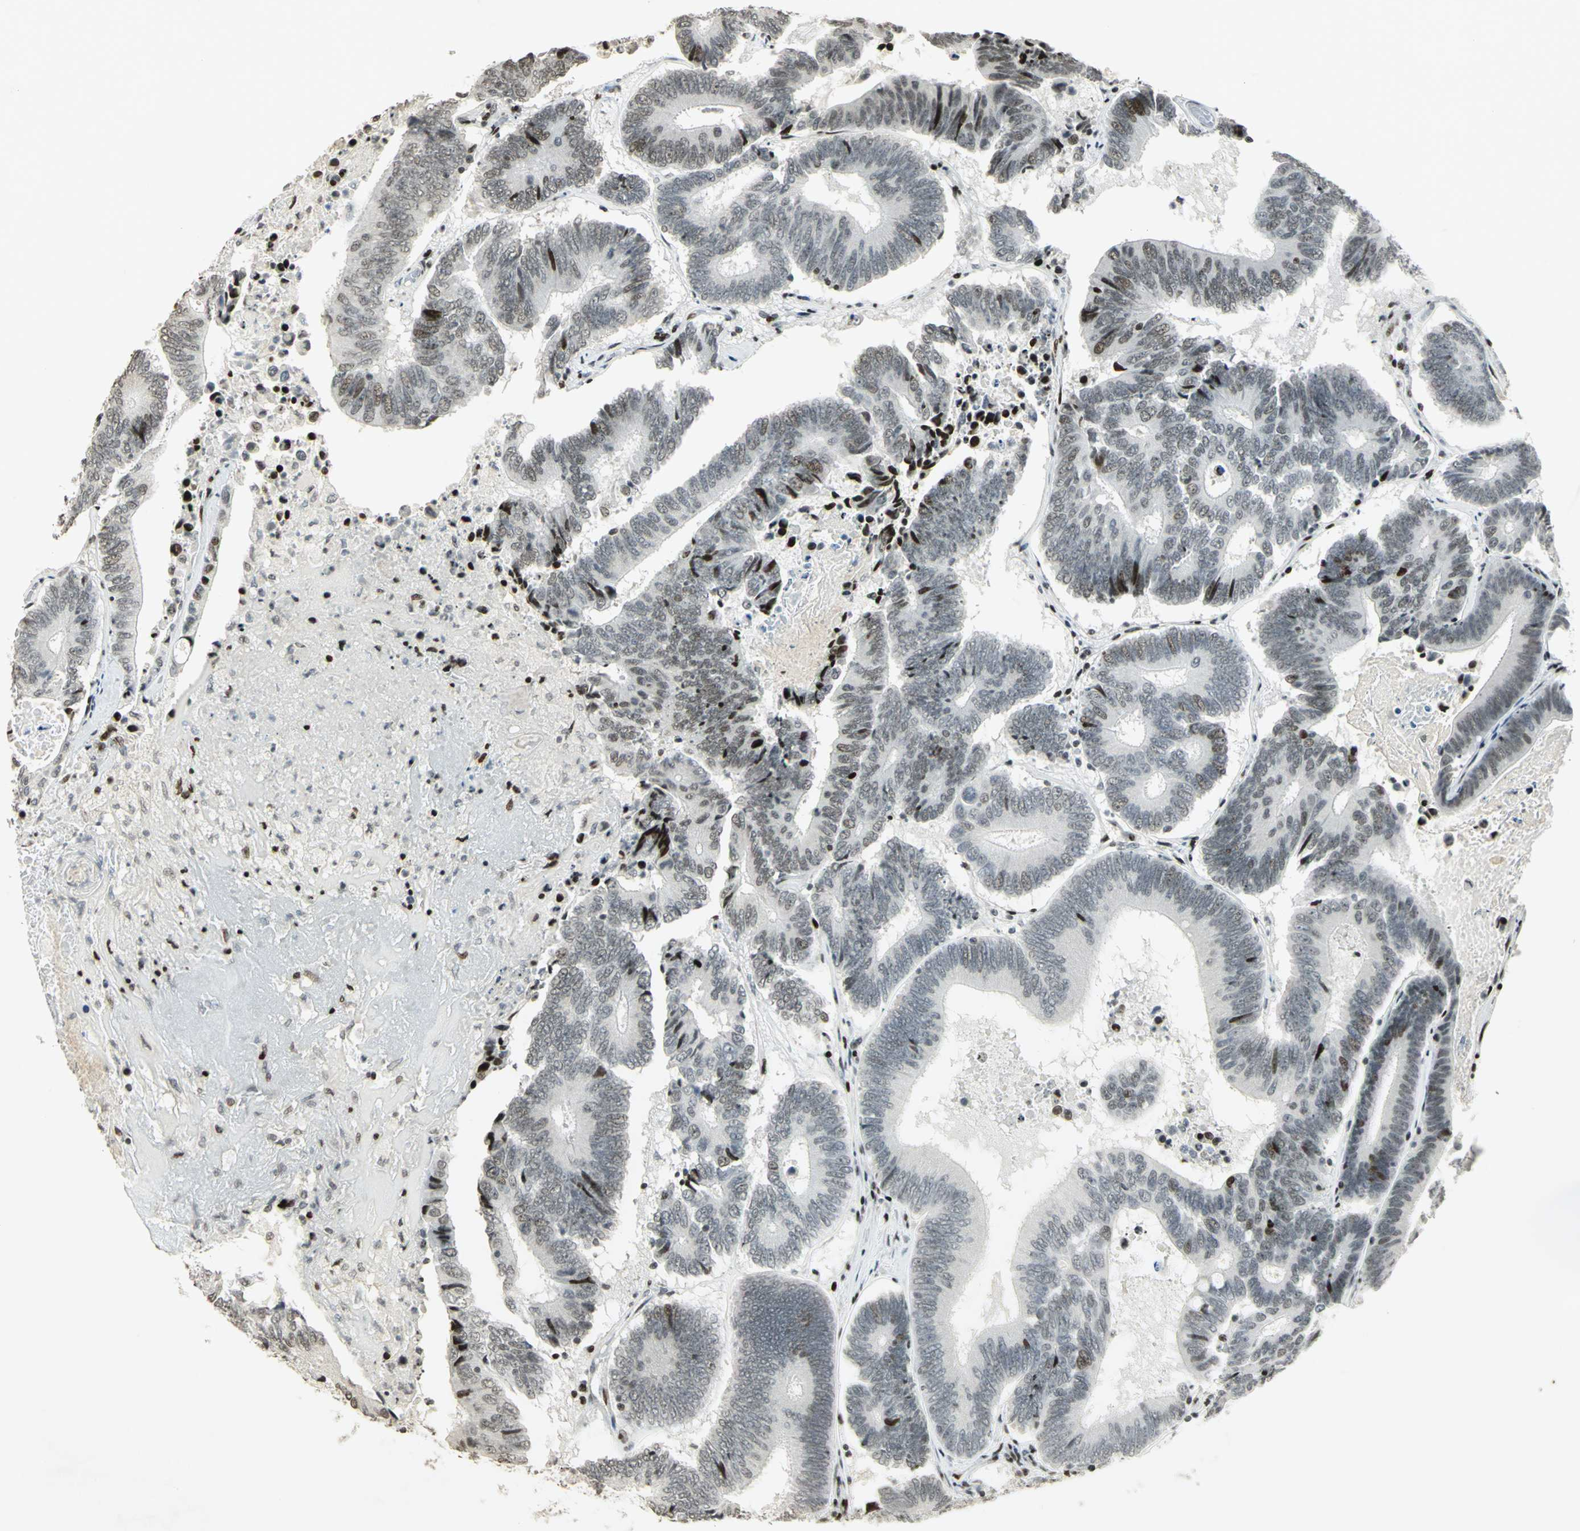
{"staining": {"intensity": "weak", "quantity": "25%-75%", "location": "nuclear"}, "tissue": "colorectal cancer", "cell_type": "Tumor cells", "image_type": "cancer", "snomed": [{"axis": "morphology", "description": "Adenocarcinoma, NOS"}, {"axis": "topography", "description": "Colon"}], "caption": "Immunohistochemical staining of human colorectal adenocarcinoma reveals low levels of weak nuclear staining in approximately 25%-75% of tumor cells. (brown staining indicates protein expression, while blue staining denotes nuclei).", "gene": "KDM1A", "patient": {"sex": "female", "age": 78}}